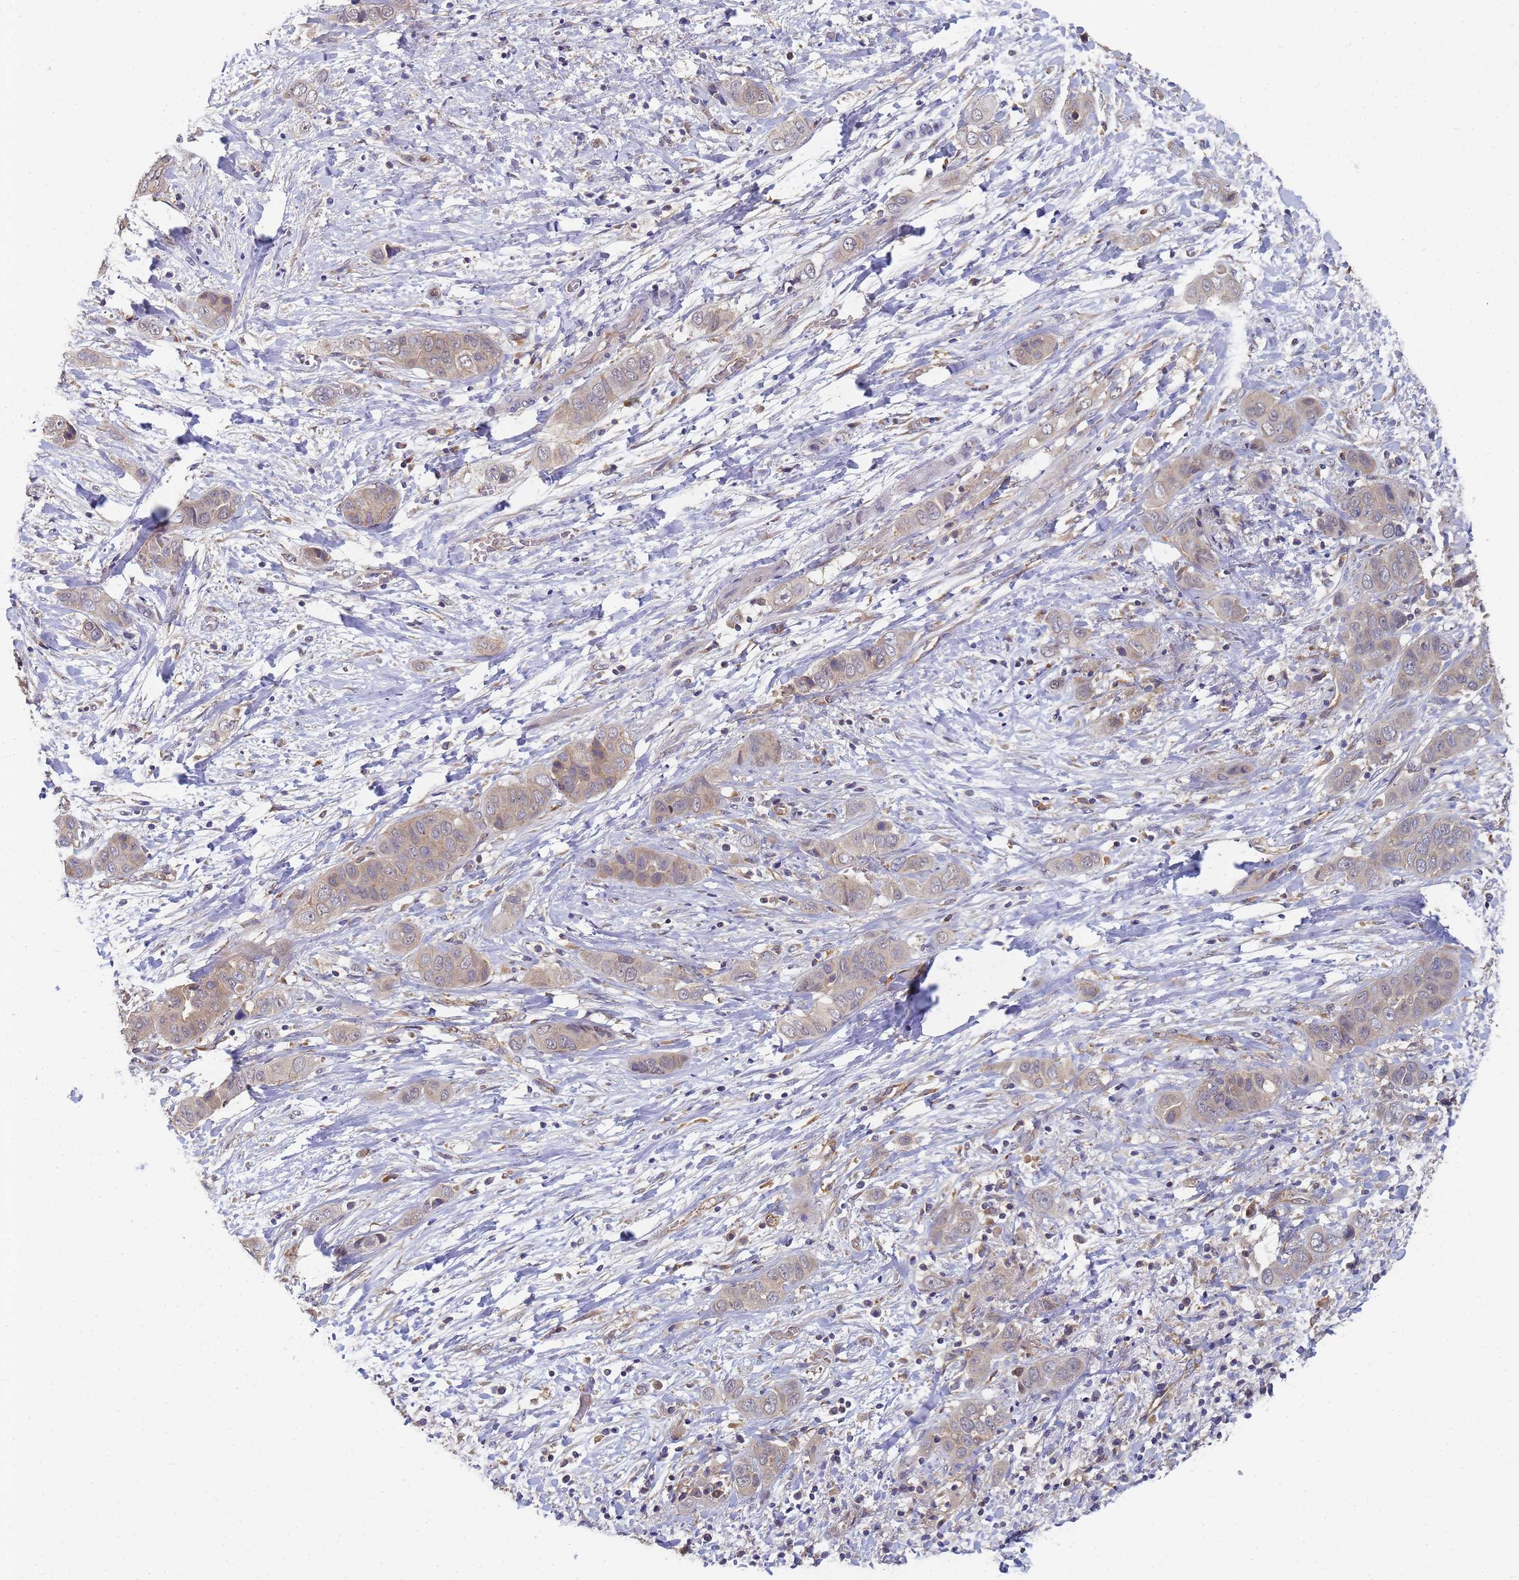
{"staining": {"intensity": "weak", "quantity": "<25%", "location": "cytoplasmic/membranous"}, "tissue": "liver cancer", "cell_type": "Tumor cells", "image_type": "cancer", "snomed": [{"axis": "morphology", "description": "Cholangiocarcinoma"}, {"axis": "topography", "description": "Liver"}], "caption": "High magnification brightfield microscopy of liver cholangiocarcinoma stained with DAB (brown) and counterstained with hematoxylin (blue): tumor cells show no significant staining.", "gene": "ALS2CL", "patient": {"sex": "female", "age": 52}}